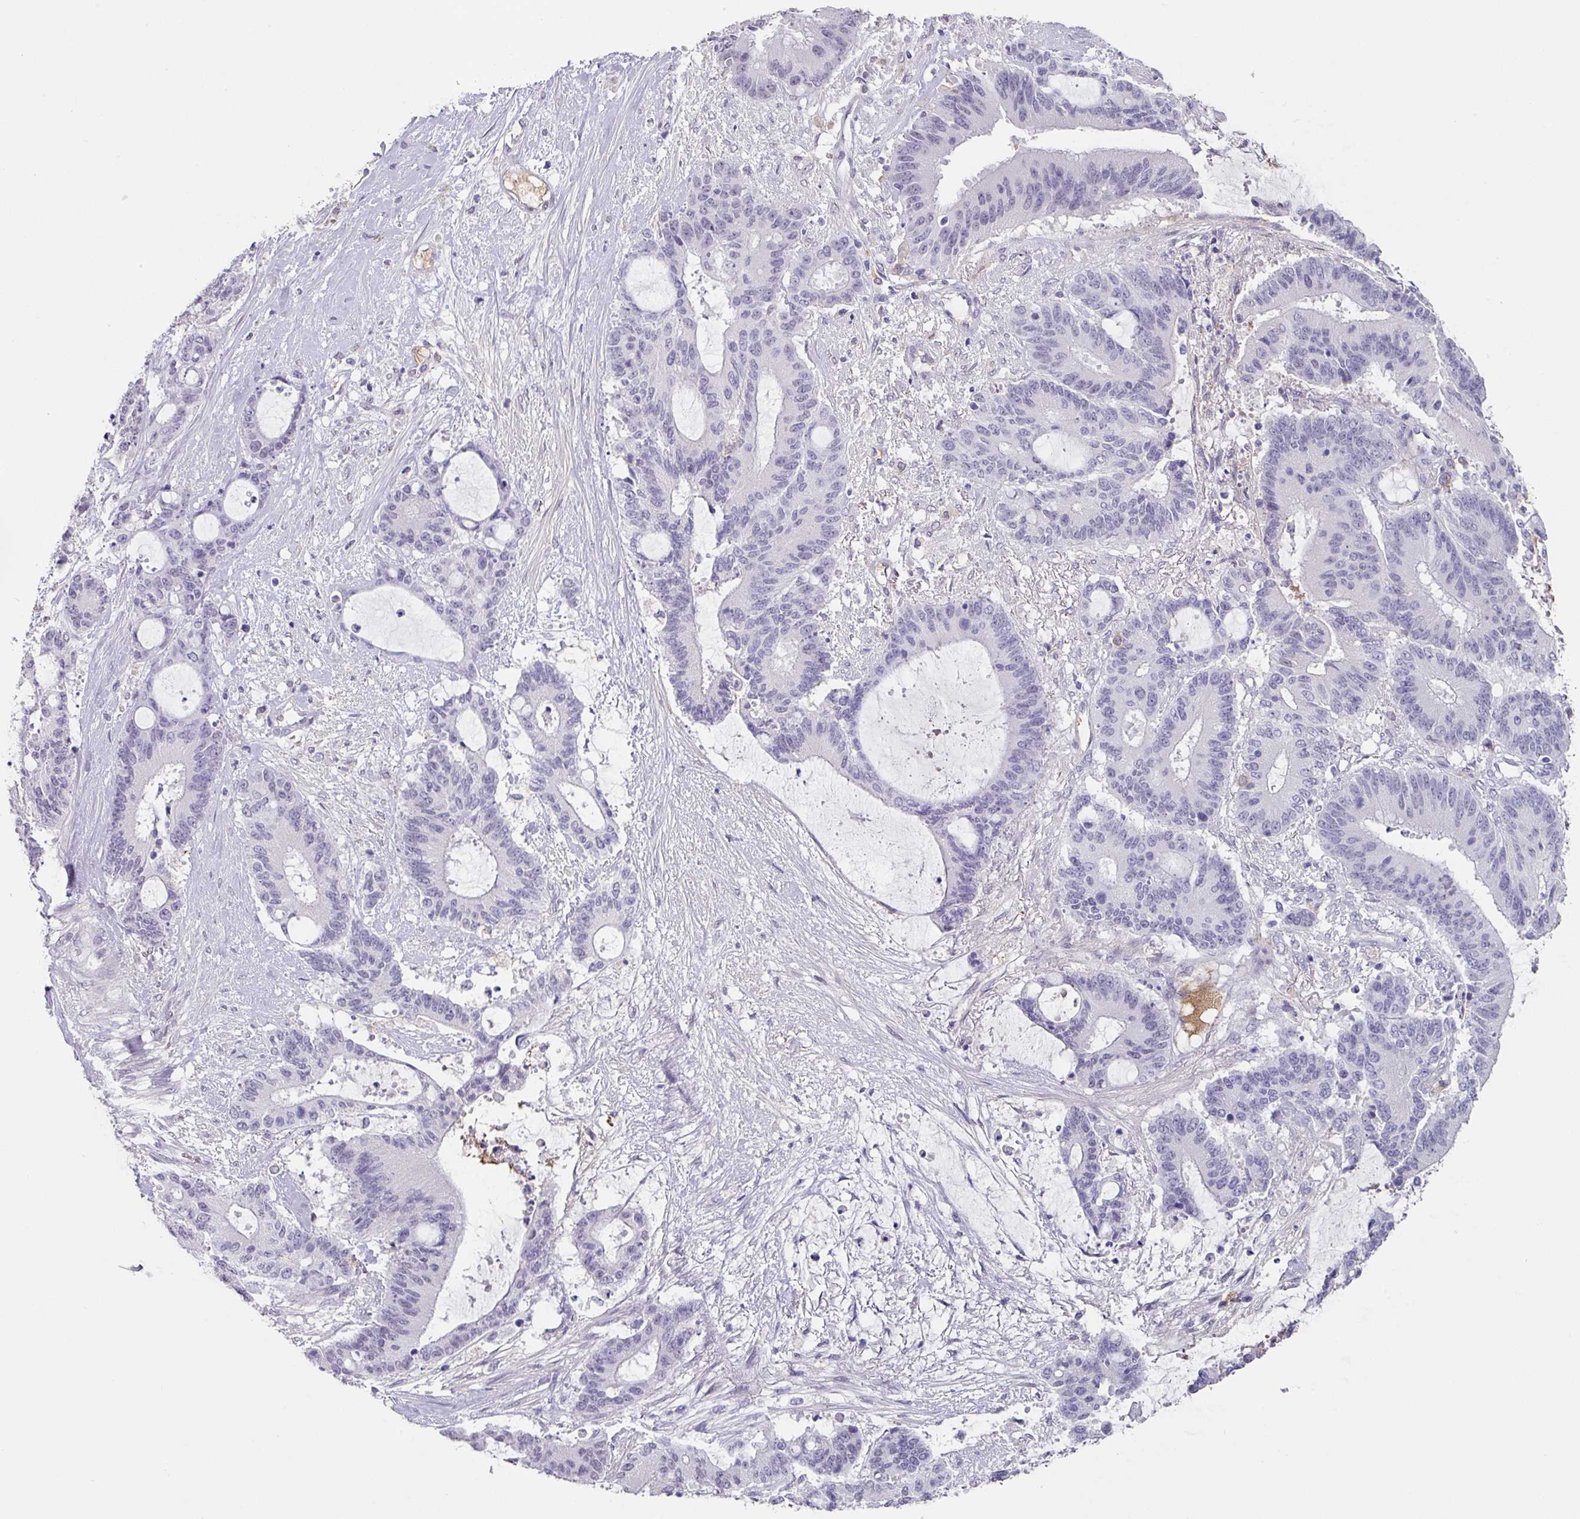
{"staining": {"intensity": "negative", "quantity": "none", "location": "none"}, "tissue": "liver cancer", "cell_type": "Tumor cells", "image_type": "cancer", "snomed": [{"axis": "morphology", "description": "Normal tissue, NOS"}, {"axis": "morphology", "description": "Cholangiocarcinoma"}, {"axis": "topography", "description": "Liver"}, {"axis": "topography", "description": "Peripheral nerve tissue"}], "caption": "Human liver cholangiocarcinoma stained for a protein using IHC demonstrates no staining in tumor cells.", "gene": "C1QB", "patient": {"sex": "female", "age": 73}}